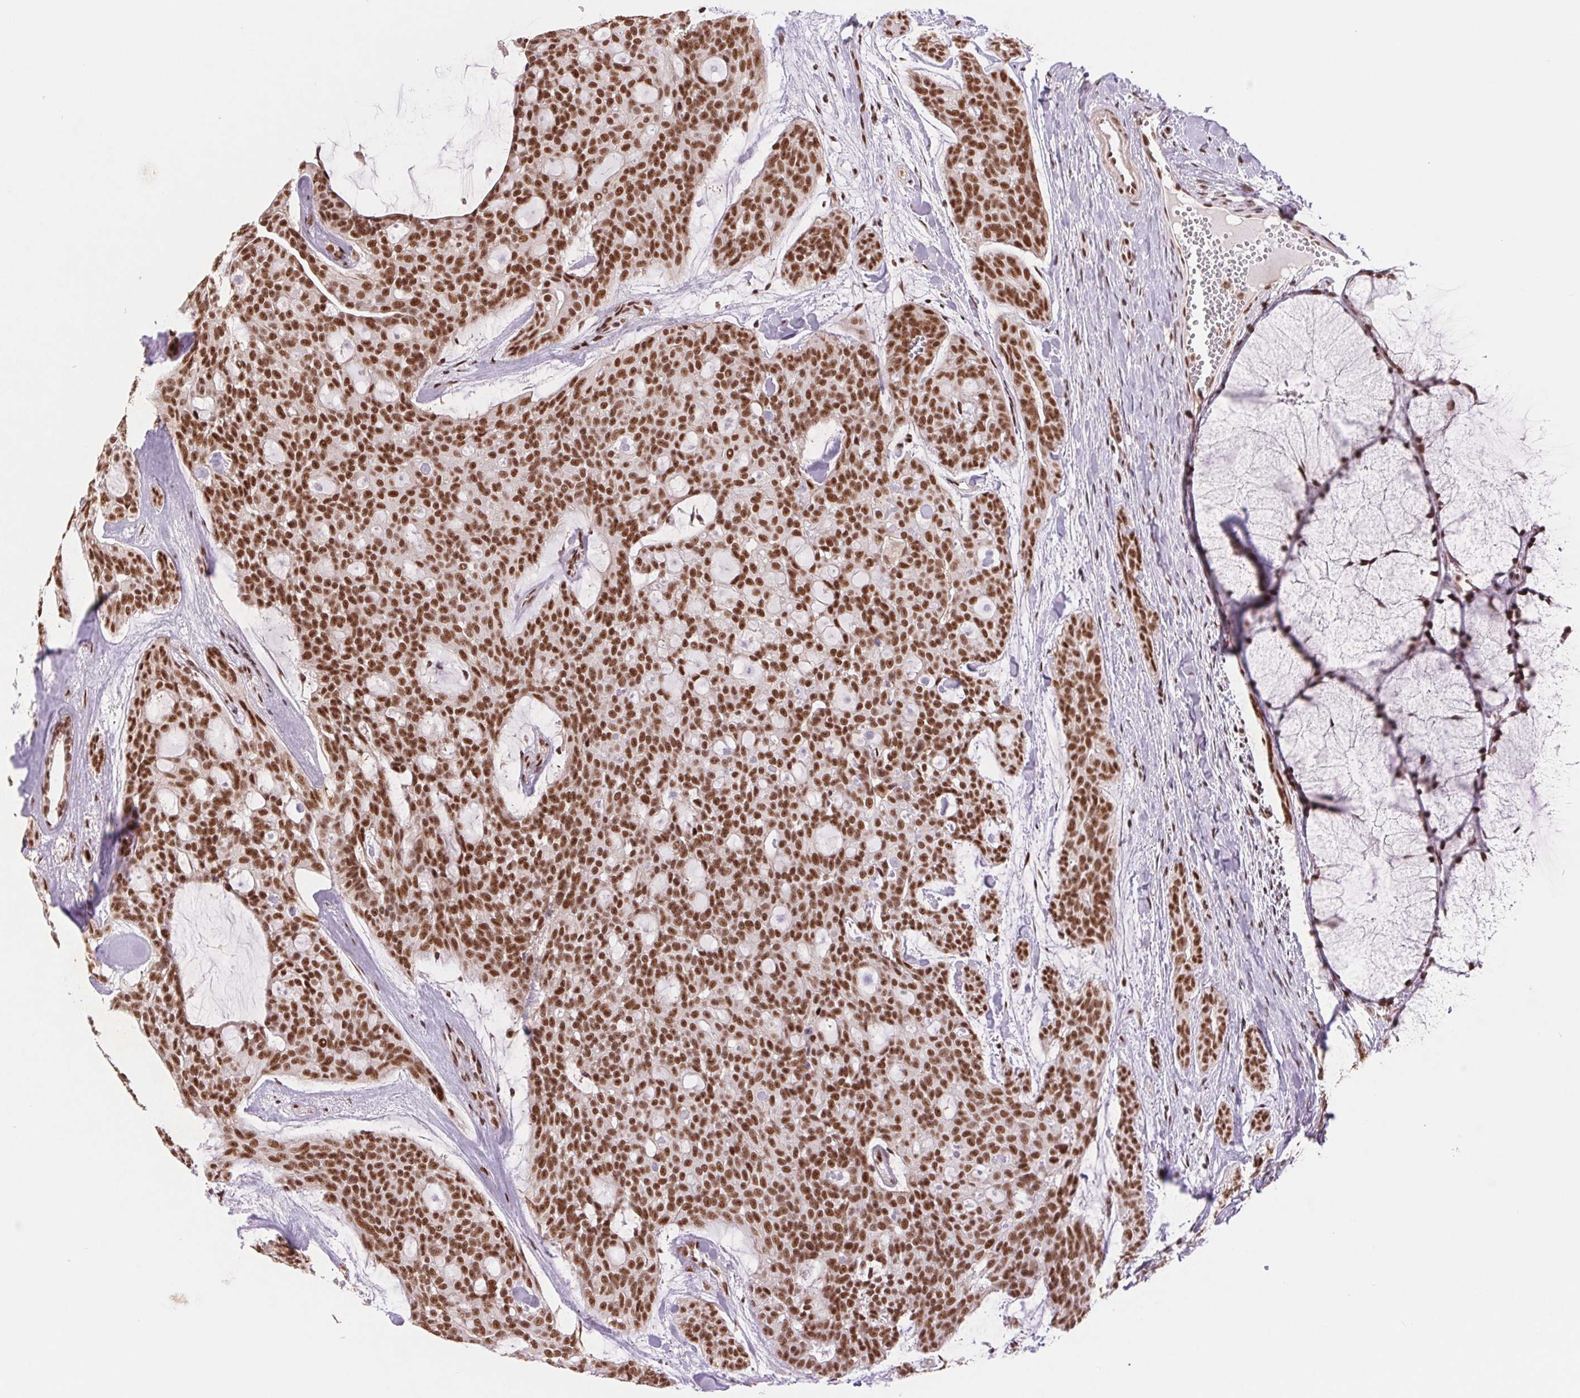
{"staining": {"intensity": "strong", "quantity": ">75%", "location": "nuclear"}, "tissue": "head and neck cancer", "cell_type": "Tumor cells", "image_type": "cancer", "snomed": [{"axis": "morphology", "description": "Adenocarcinoma, NOS"}, {"axis": "topography", "description": "Head-Neck"}], "caption": "Strong nuclear expression is appreciated in about >75% of tumor cells in head and neck adenocarcinoma.", "gene": "SREK1", "patient": {"sex": "male", "age": 66}}